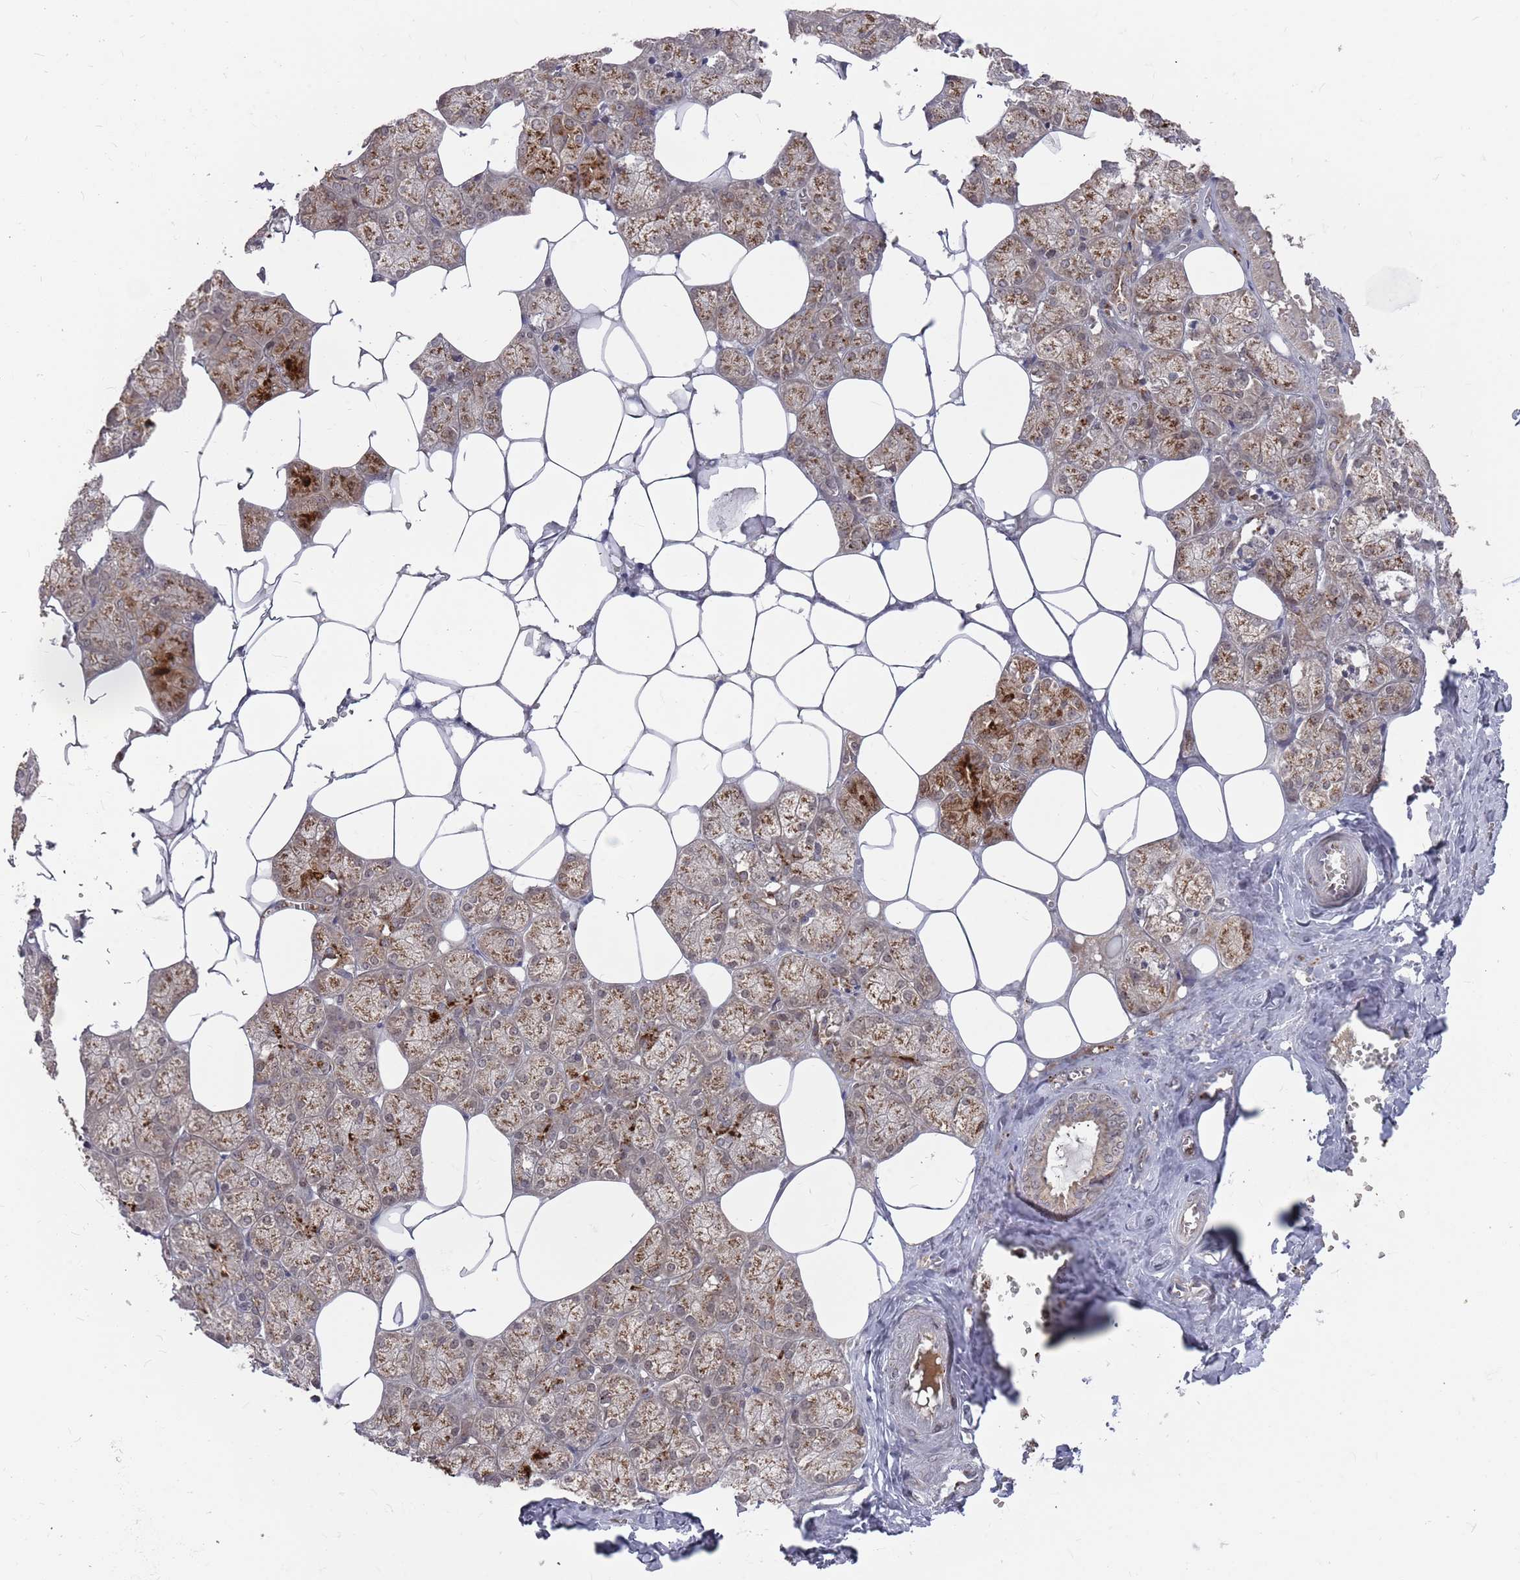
{"staining": {"intensity": "strong", "quantity": "25%-75%", "location": "cytoplasmic/membranous"}, "tissue": "salivary gland", "cell_type": "Glandular cells", "image_type": "normal", "snomed": [{"axis": "morphology", "description": "Normal tissue, NOS"}, {"axis": "topography", "description": "Salivary gland"}], "caption": "Protein staining shows strong cytoplasmic/membranous positivity in about 25%-75% of glandular cells in benign salivary gland. Immunohistochemistry (ihc) stains the protein of interest in brown and the nuclei are stained blue.", "gene": "FMO4", "patient": {"sex": "male", "age": 62}}